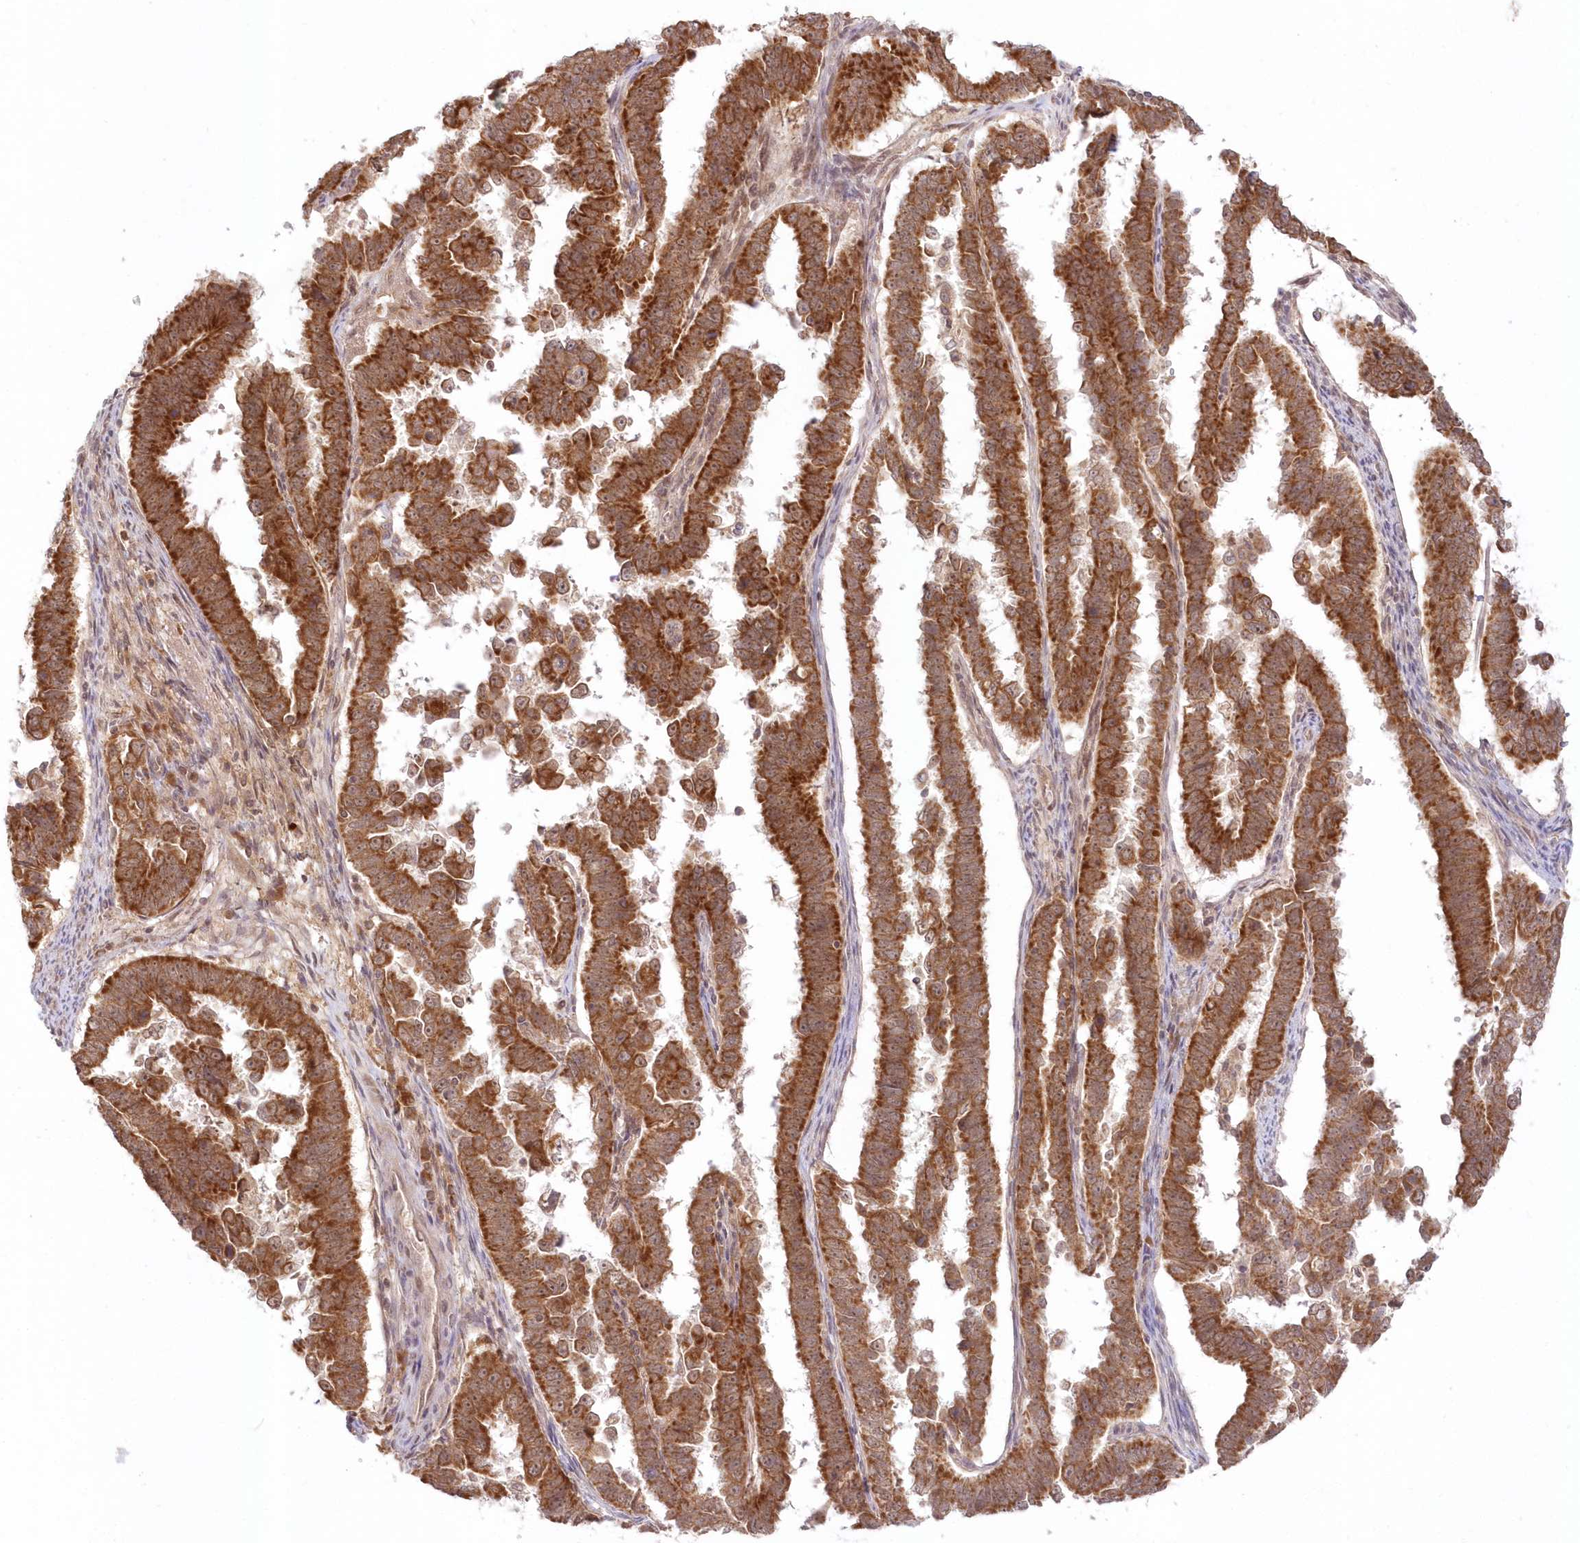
{"staining": {"intensity": "strong", "quantity": ">75%", "location": "cytoplasmic/membranous"}, "tissue": "endometrial cancer", "cell_type": "Tumor cells", "image_type": "cancer", "snomed": [{"axis": "morphology", "description": "Adenocarcinoma, NOS"}, {"axis": "topography", "description": "Endometrium"}], "caption": "Protein staining of endometrial adenocarcinoma tissue displays strong cytoplasmic/membranous expression in about >75% of tumor cells.", "gene": "MTMR3", "patient": {"sex": "female", "age": 75}}